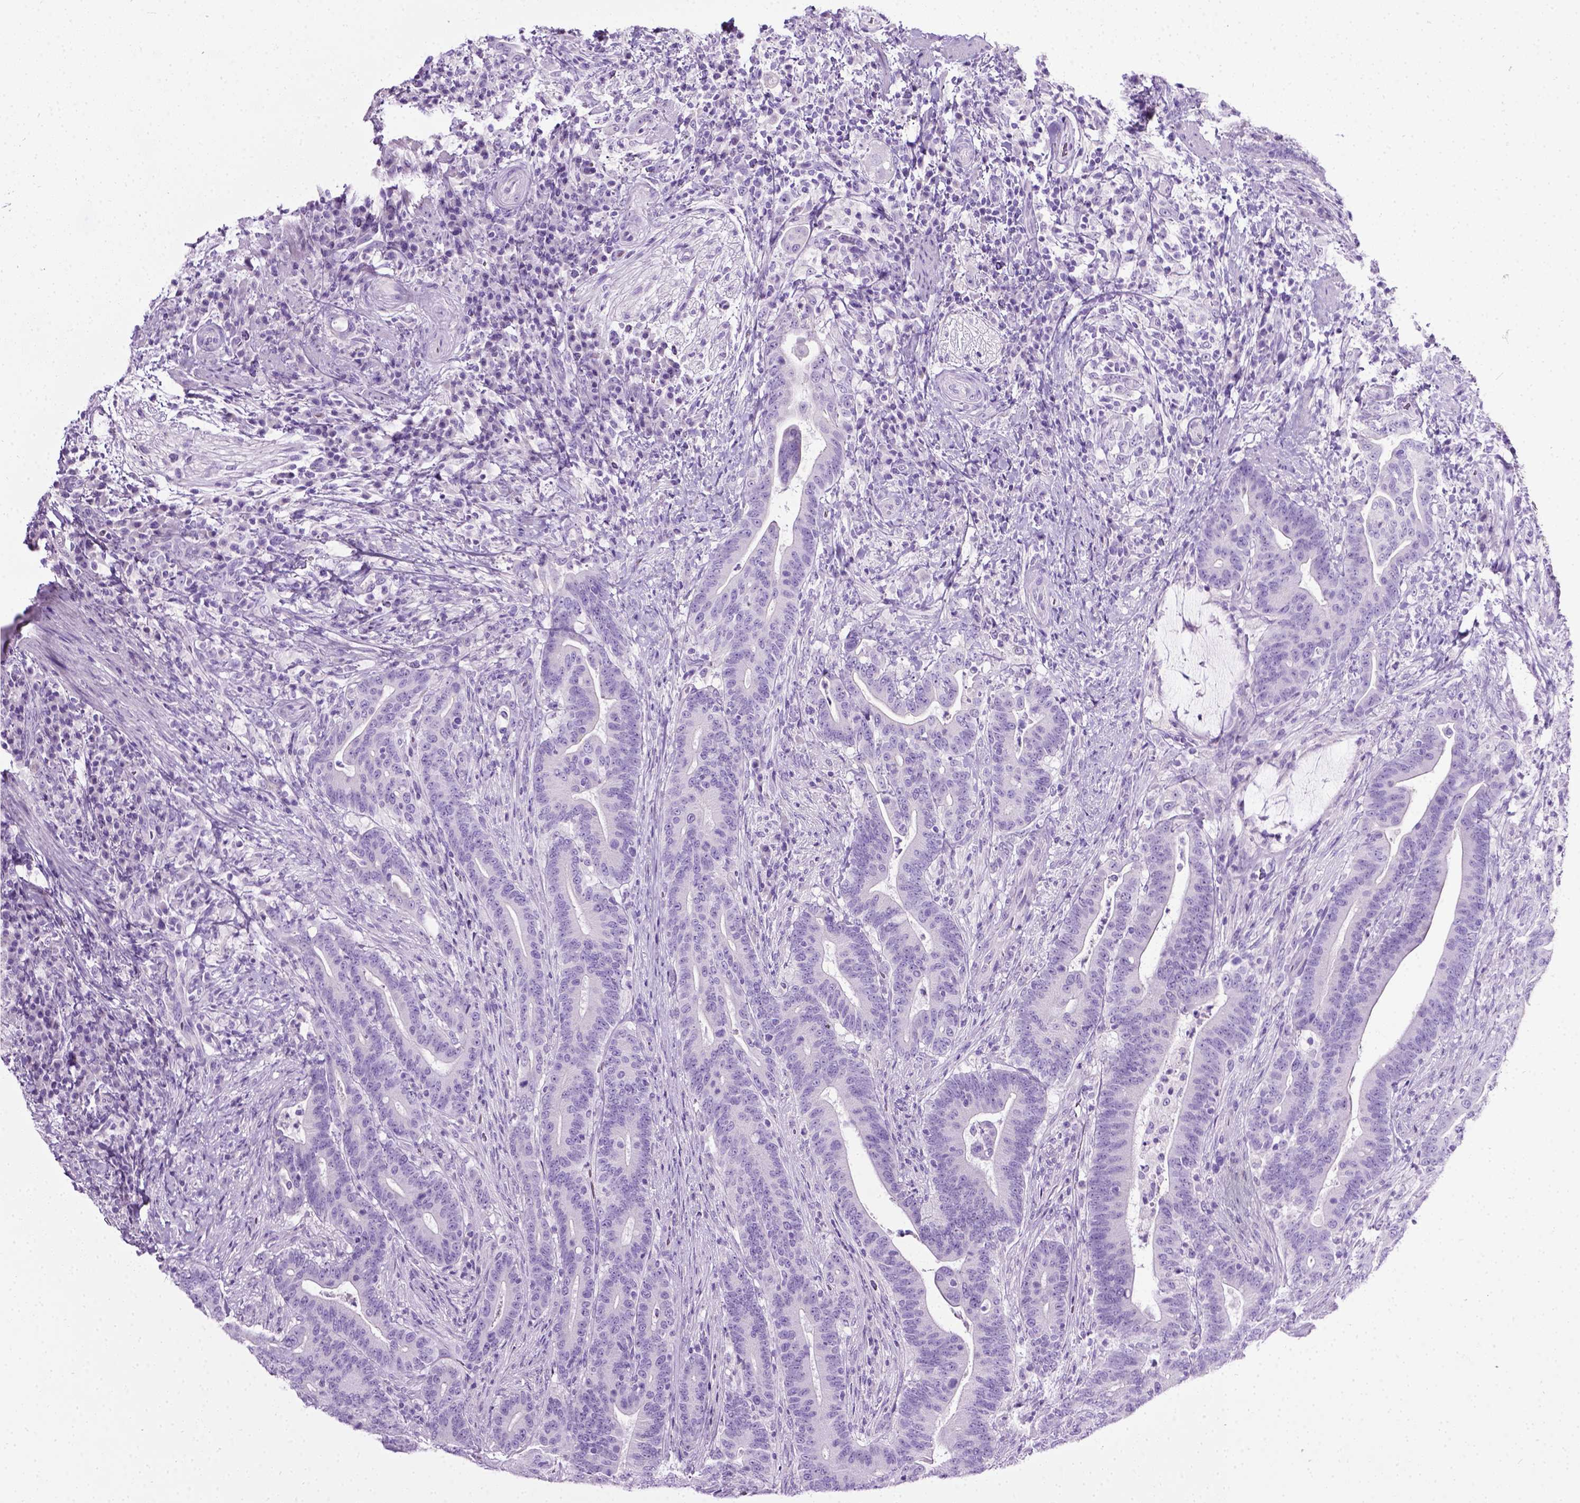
{"staining": {"intensity": "negative", "quantity": "none", "location": "none"}, "tissue": "colorectal cancer", "cell_type": "Tumor cells", "image_type": "cancer", "snomed": [{"axis": "morphology", "description": "Adenocarcinoma, NOS"}, {"axis": "topography", "description": "Colon"}], "caption": "Tumor cells are negative for brown protein staining in colorectal adenocarcinoma.", "gene": "LELP1", "patient": {"sex": "female", "age": 66}}